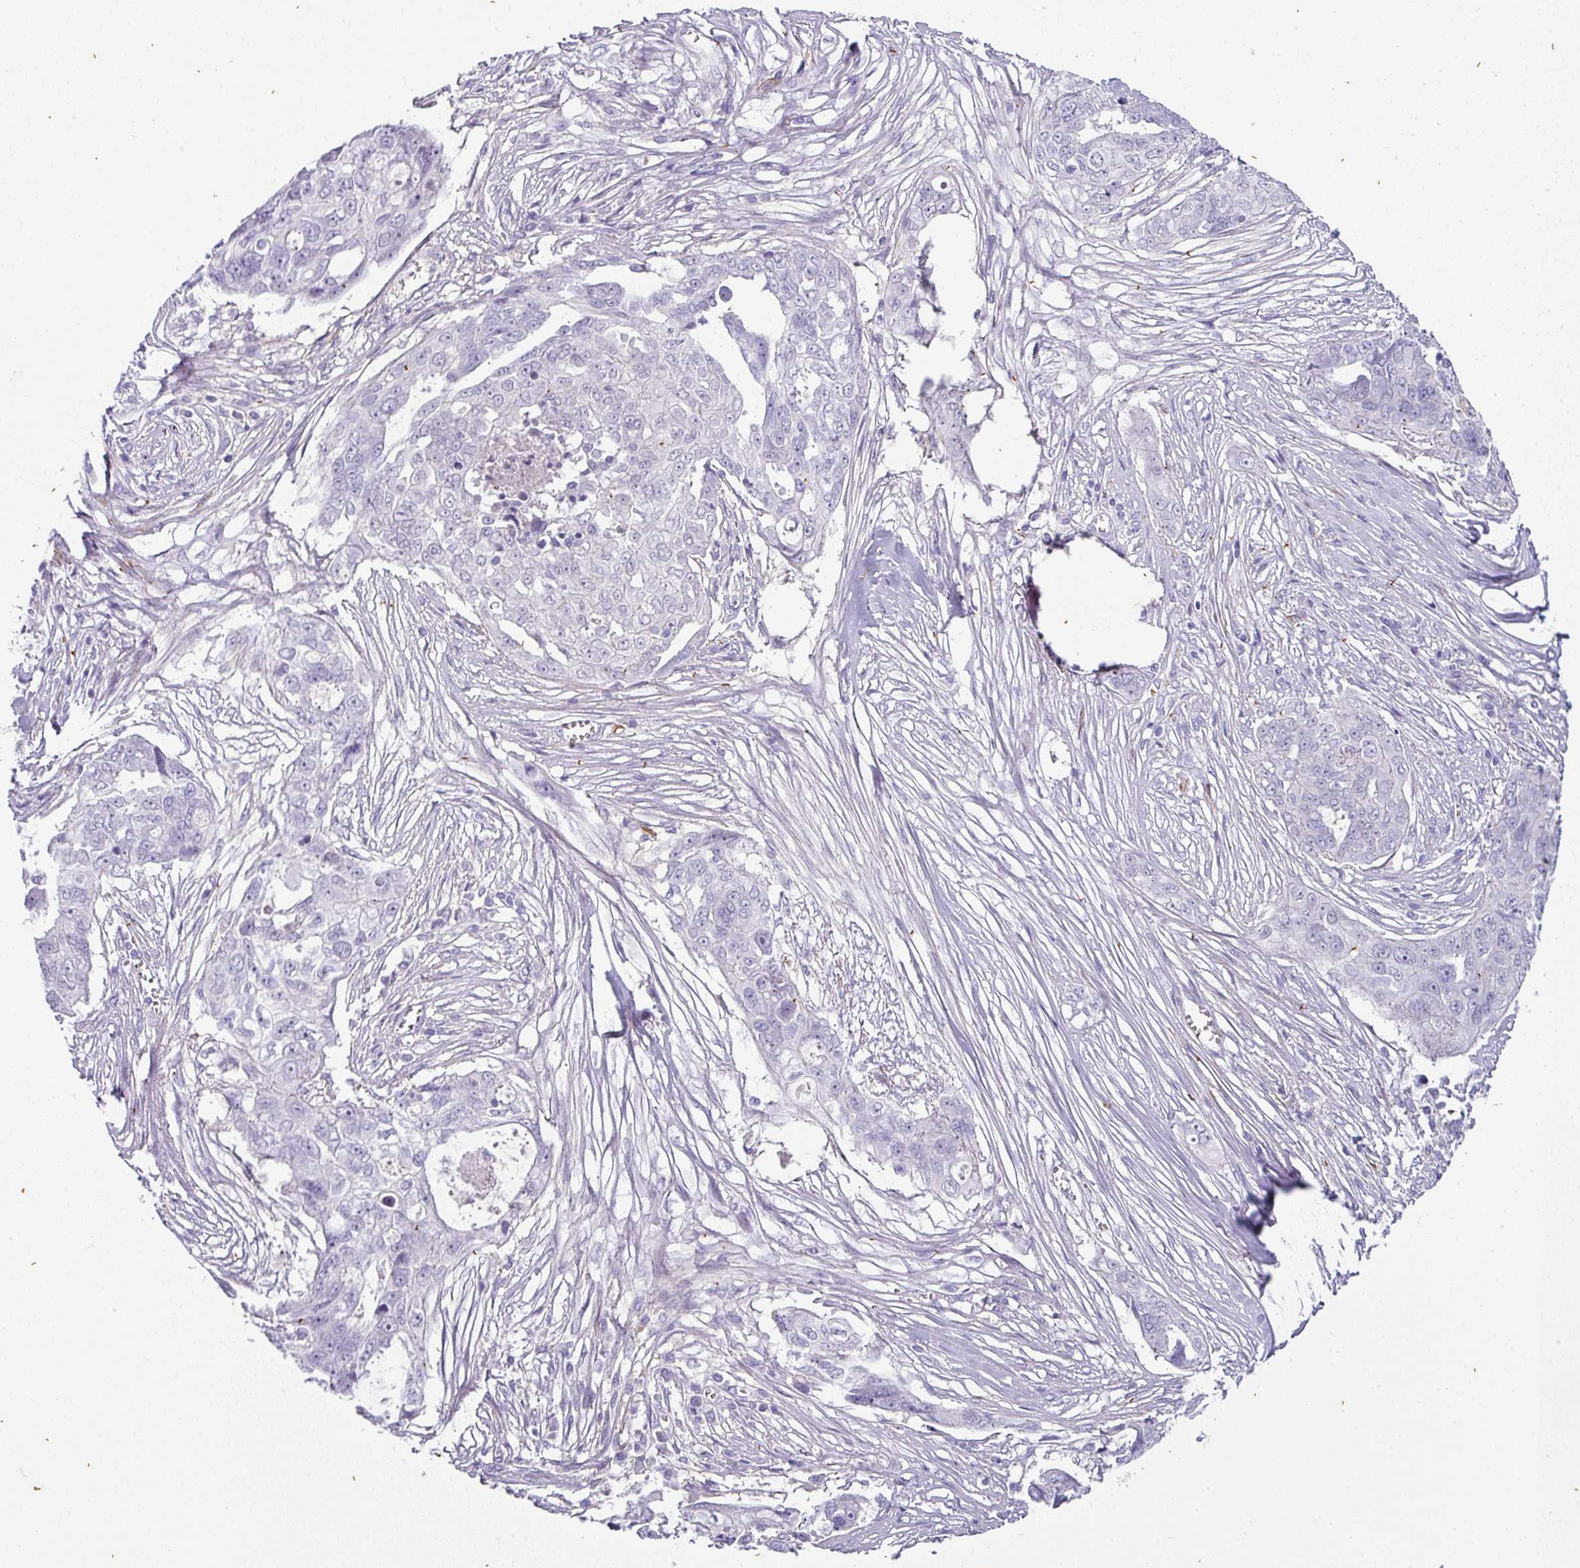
{"staining": {"intensity": "negative", "quantity": "none", "location": "none"}, "tissue": "ovarian cancer", "cell_type": "Tumor cells", "image_type": "cancer", "snomed": [{"axis": "morphology", "description": "Carcinoma, endometroid"}, {"axis": "topography", "description": "Ovary"}], "caption": "This is a histopathology image of immunohistochemistry staining of ovarian cancer, which shows no positivity in tumor cells.", "gene": "OR52N1", "patient": {"sex": "female", "age": 70}}